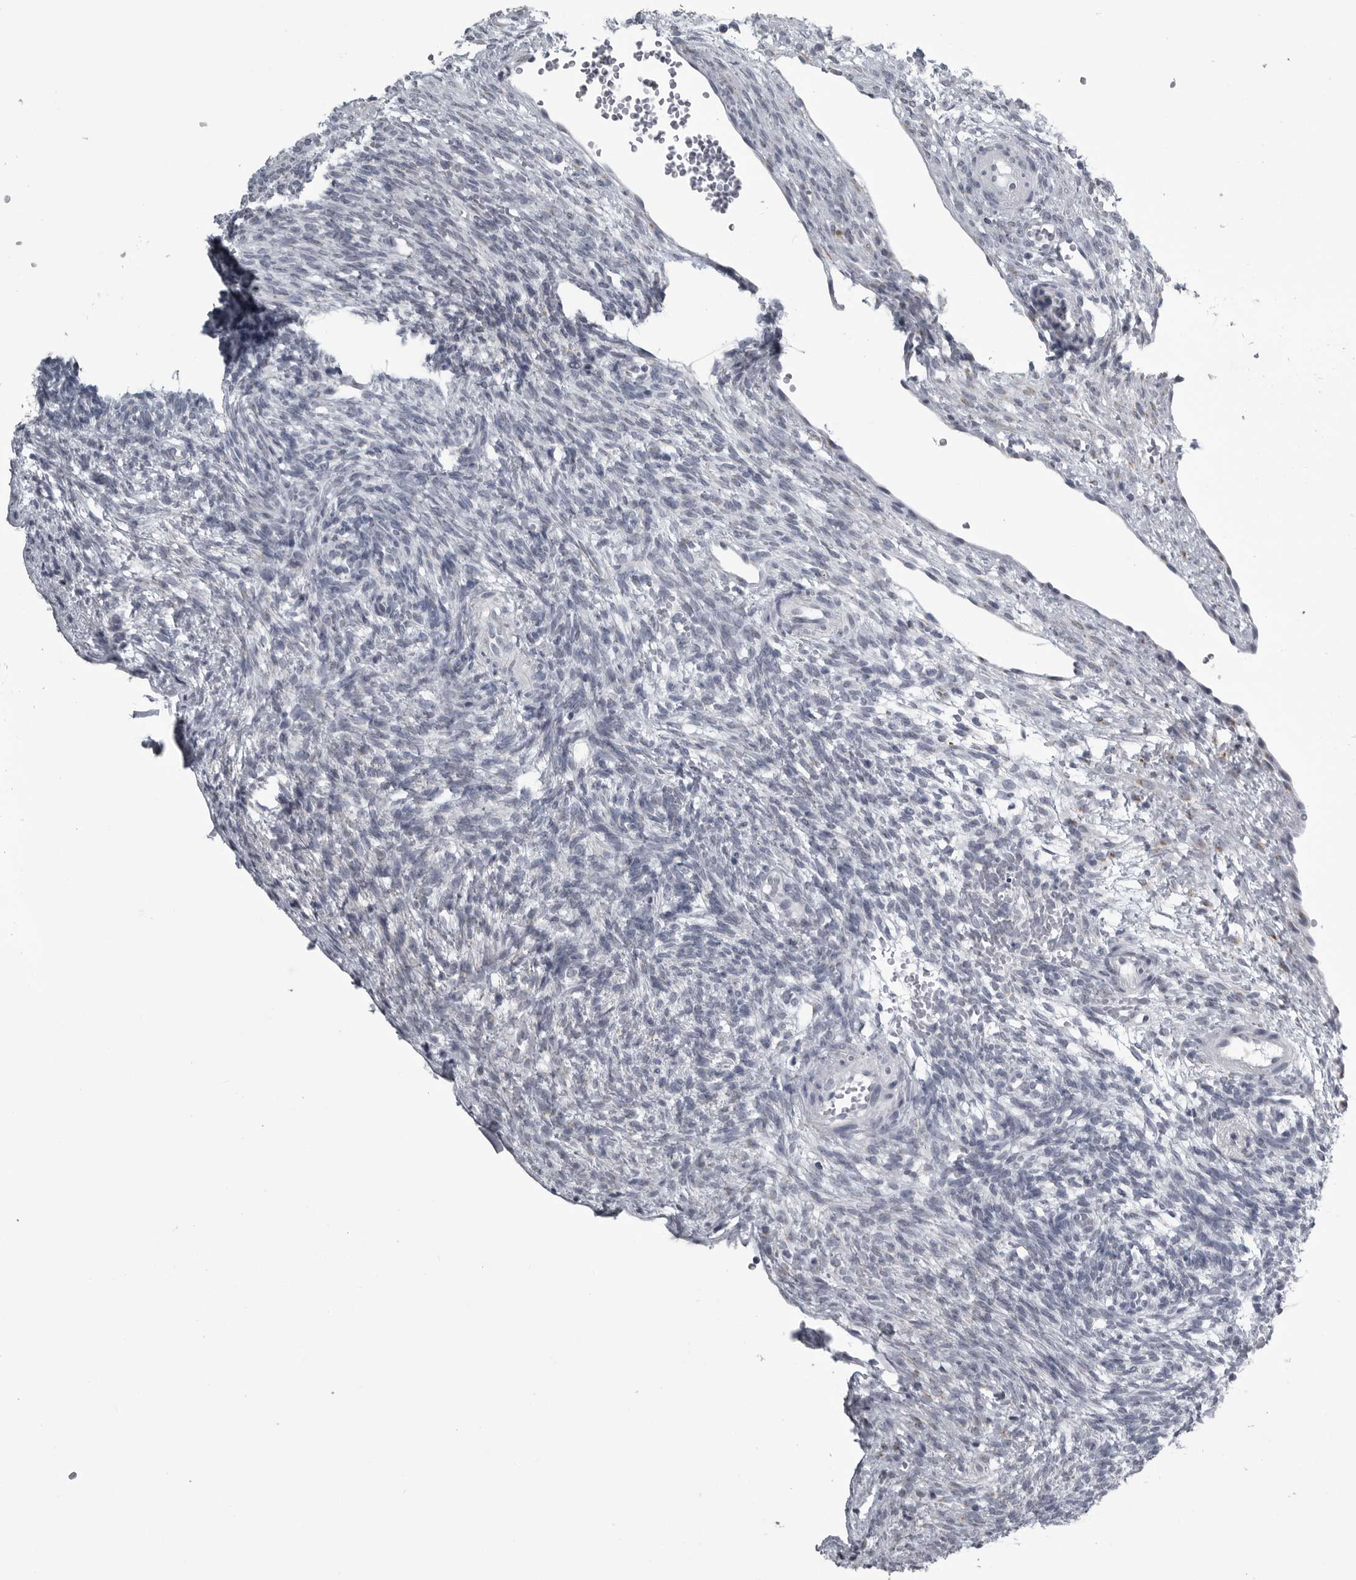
{"staining": {"intensity": "negative", "quantity": "none", "location": "none"}, "tissue": "ovary", "cell_type": "Follicle cells", "image_type": "normal", "snomed": [{"axis": "morphology", "description": "Normal tissue, NOS"}, {"axis": "topography", "description": "Ovary"}], "caption": "DAB immunohistochemical staining of benign human ovary displays no significant positivity in follicle cells. Brightfield microscopy of immunohistochemistry (IHC) stained with DAB (brown) and hematoxylin (blue), captured at high magnification.", "gene": "MYOC", "patient": {"sex": "female", "age": 34}}